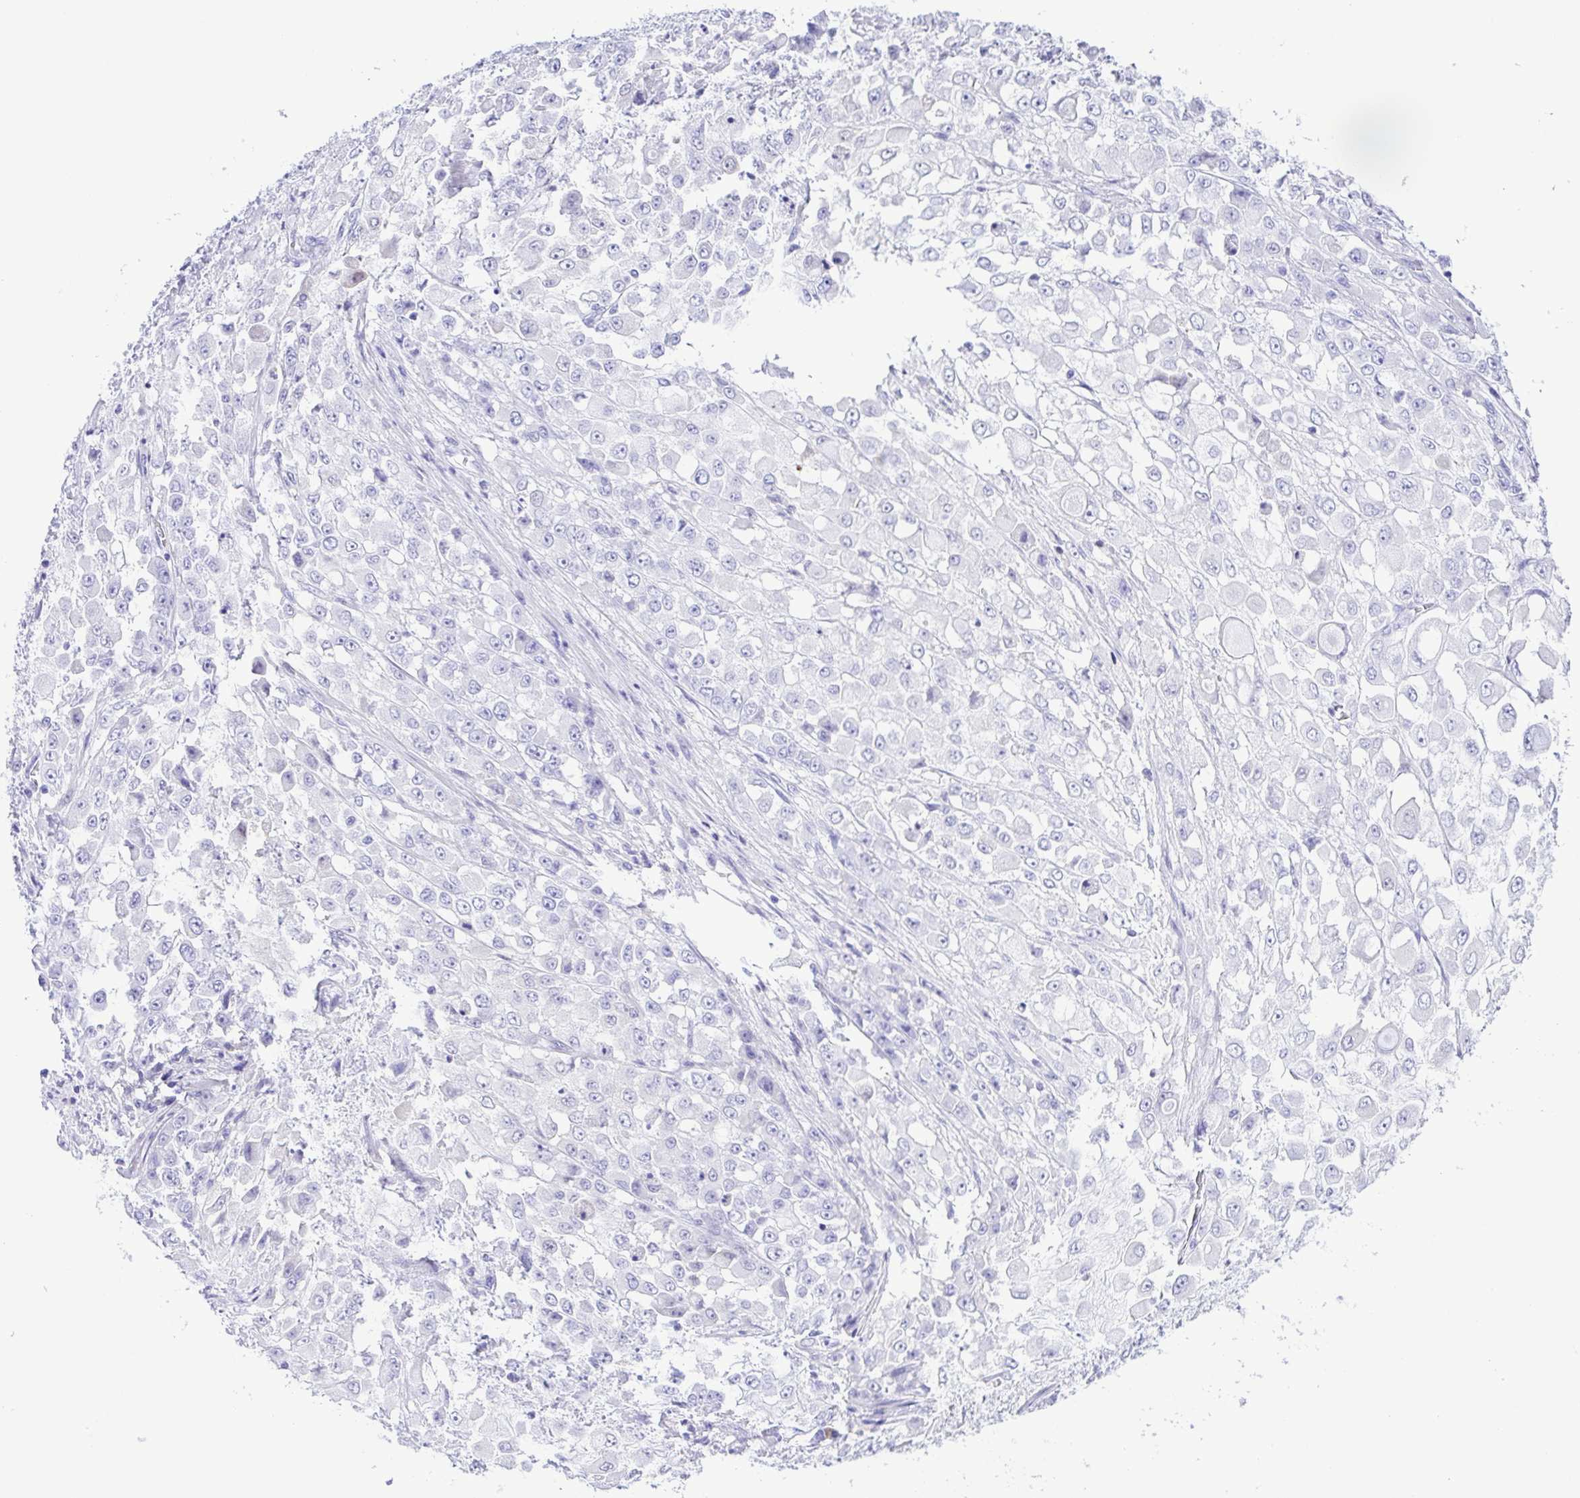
{"staining": {"intensity": "negative", "quantity": "none", "location": "none"}, "tissue": "stomach cancer", "cell_type": "Tumor cells", "image_type": "cancer", "snomed": [{"axis": "morphology", "description": "Adenocarcinoma, NOS"}, {"axis": "topography", "description": "Stomach"}], "caption": "This is an immunohistochemistry histopathology image of stomach cancer (adenocarcinoma). There is no expression in tumor cells.", "gene": "GPR17", "patient": {"sex": "female", "age": 76}}